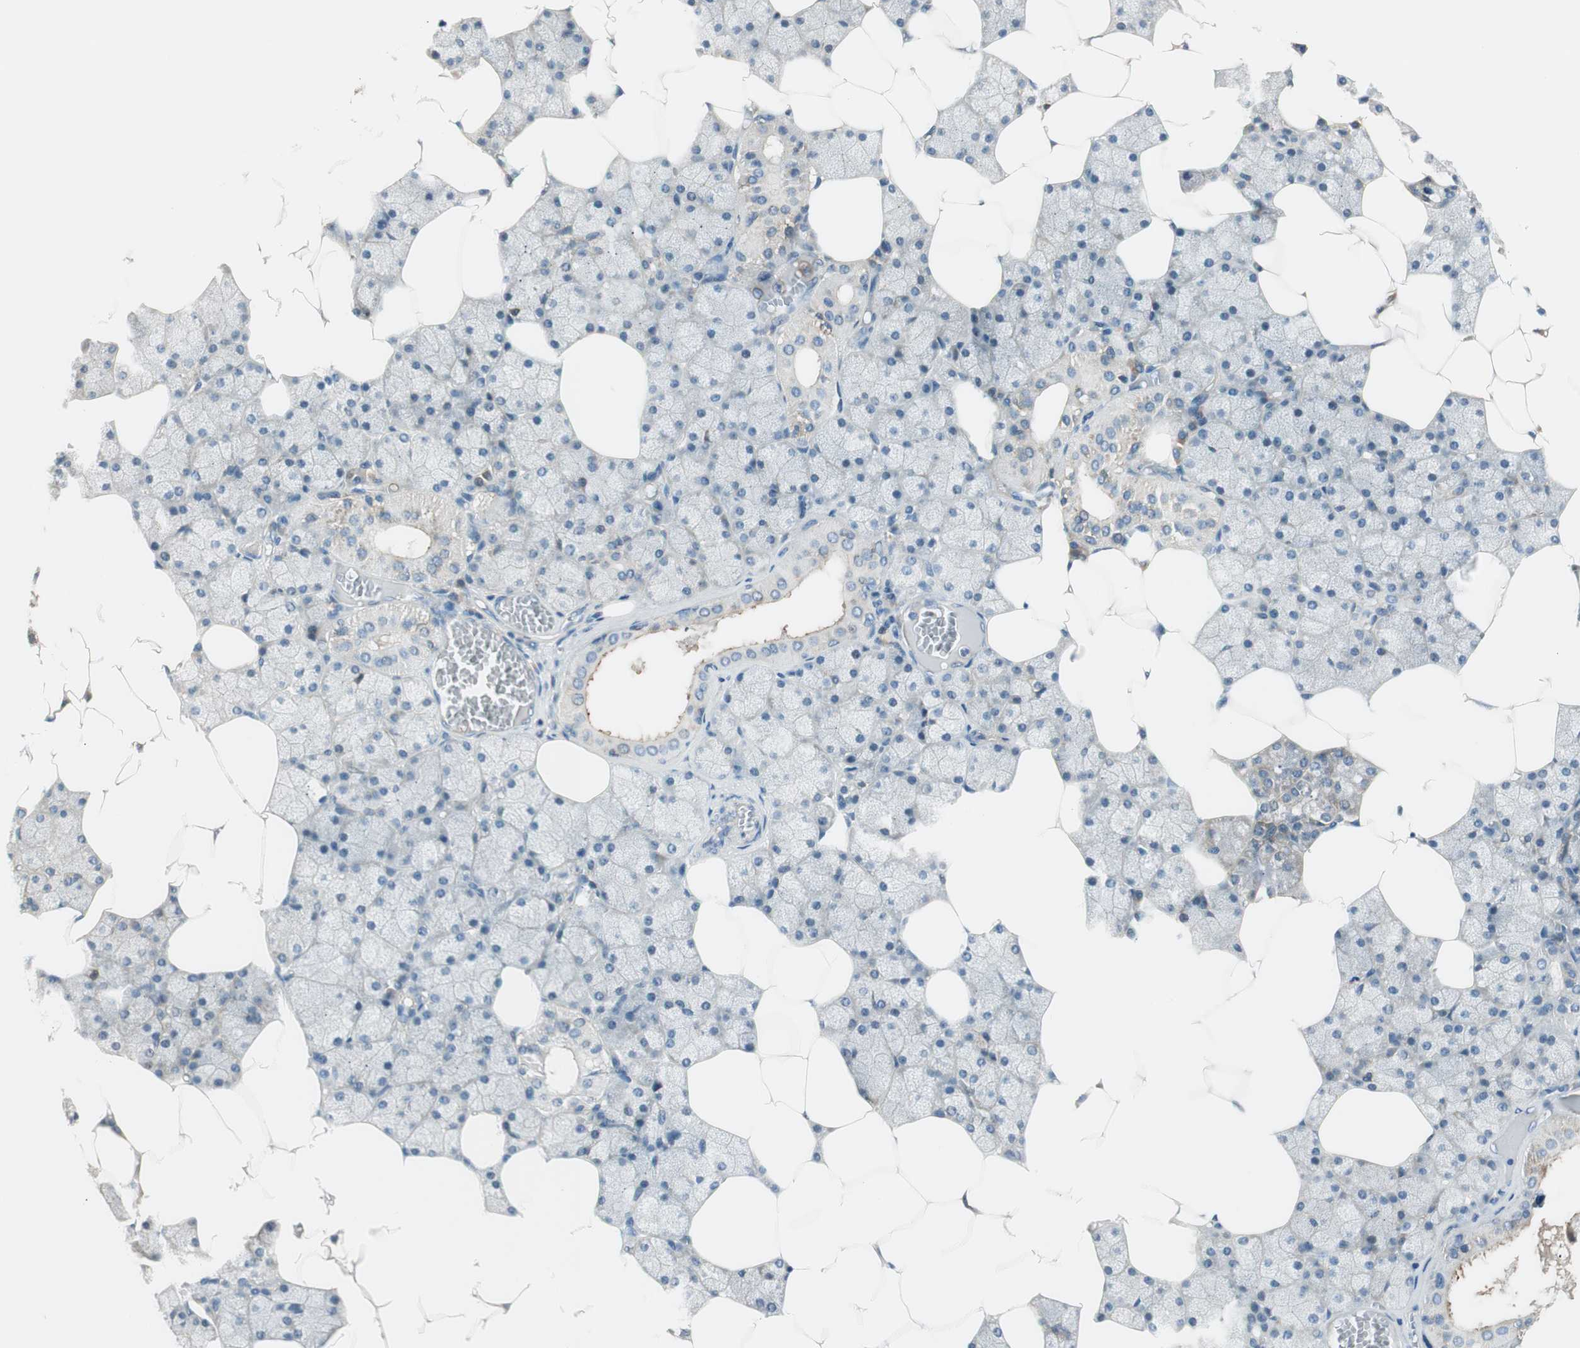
{"staining": {"intensity": "moderate", "quantity": "25%-75%", "location": "cytoplasmic/membranous"}, "tissue": "salivary gland", "cell_type": "Glandular cells", "image_type": "normal", "snomed": [{"axis": "morphology", "description": "Normal tissue, NOS"}, {"axis": "topography", "description": "Salivary gland"}], "caption": "Salivary gland was stained to show a protein in brown. There is medium levels of moderate cytoplasmic/membranous staining in approximately 25%-75% of glandular cells.", "gene": "PI4K2B", "patient": {"sex": "male", "age": 62}}